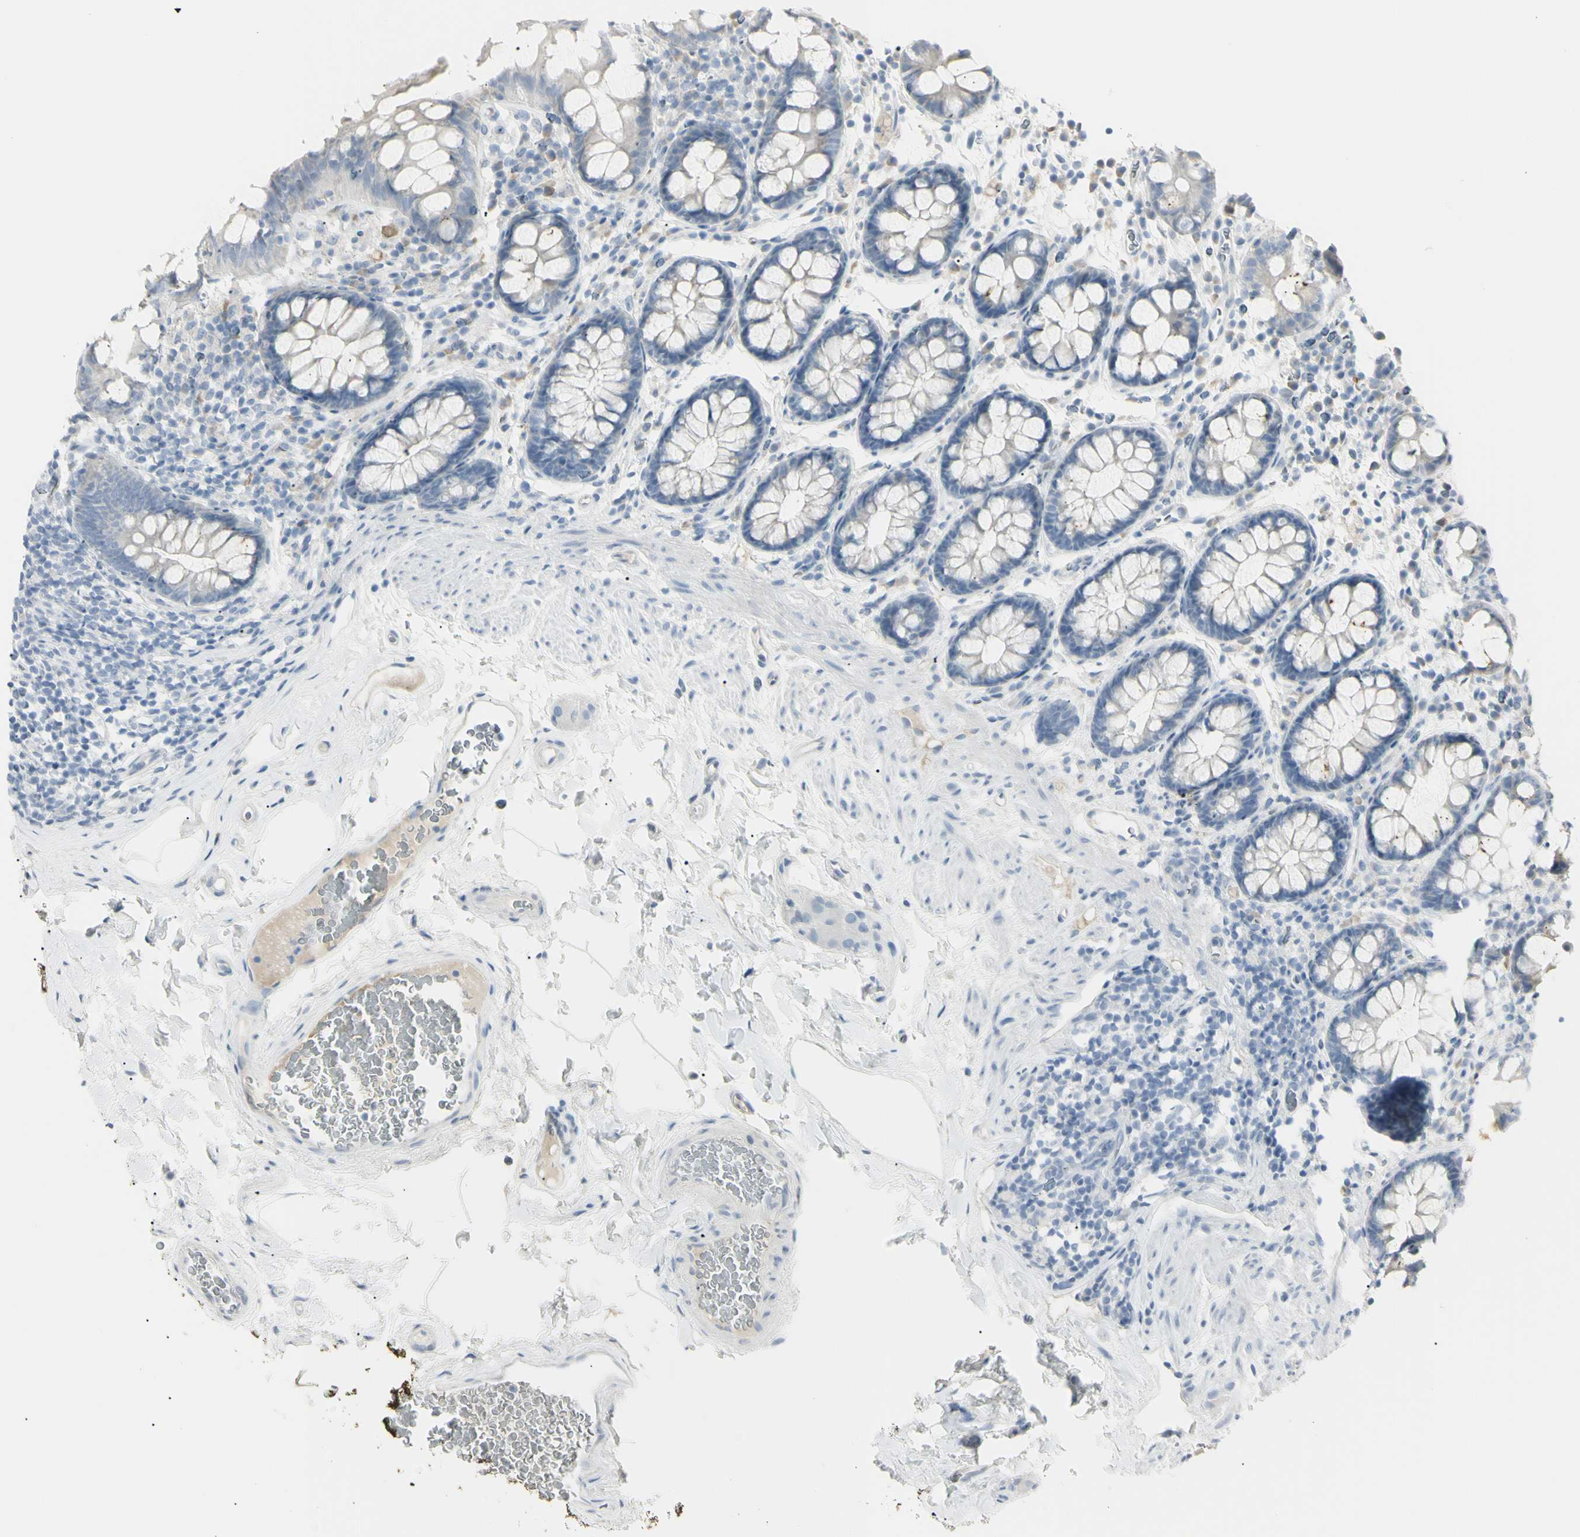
{"staining": {"intensity": "negative", "quantity": "none", "location": "none"}, "tissue": "colon", "cell_type": "Endothelial cells", "image_type": "normal", "snomed": [{"axis": "morphology", "description": "Normal tissue, NOS"}, {"axis": "topography", "description": "Colon"}], "caption": "Endothelial cells show no significant protein staining in normal colon. The staining is performed using DAB (3,3'-diaminobenzidine) brown chromogen with nuclei counter-stained in using hematoxylin.", "gene": "PIP", "patient": {"sex": "female", "age": 80}}